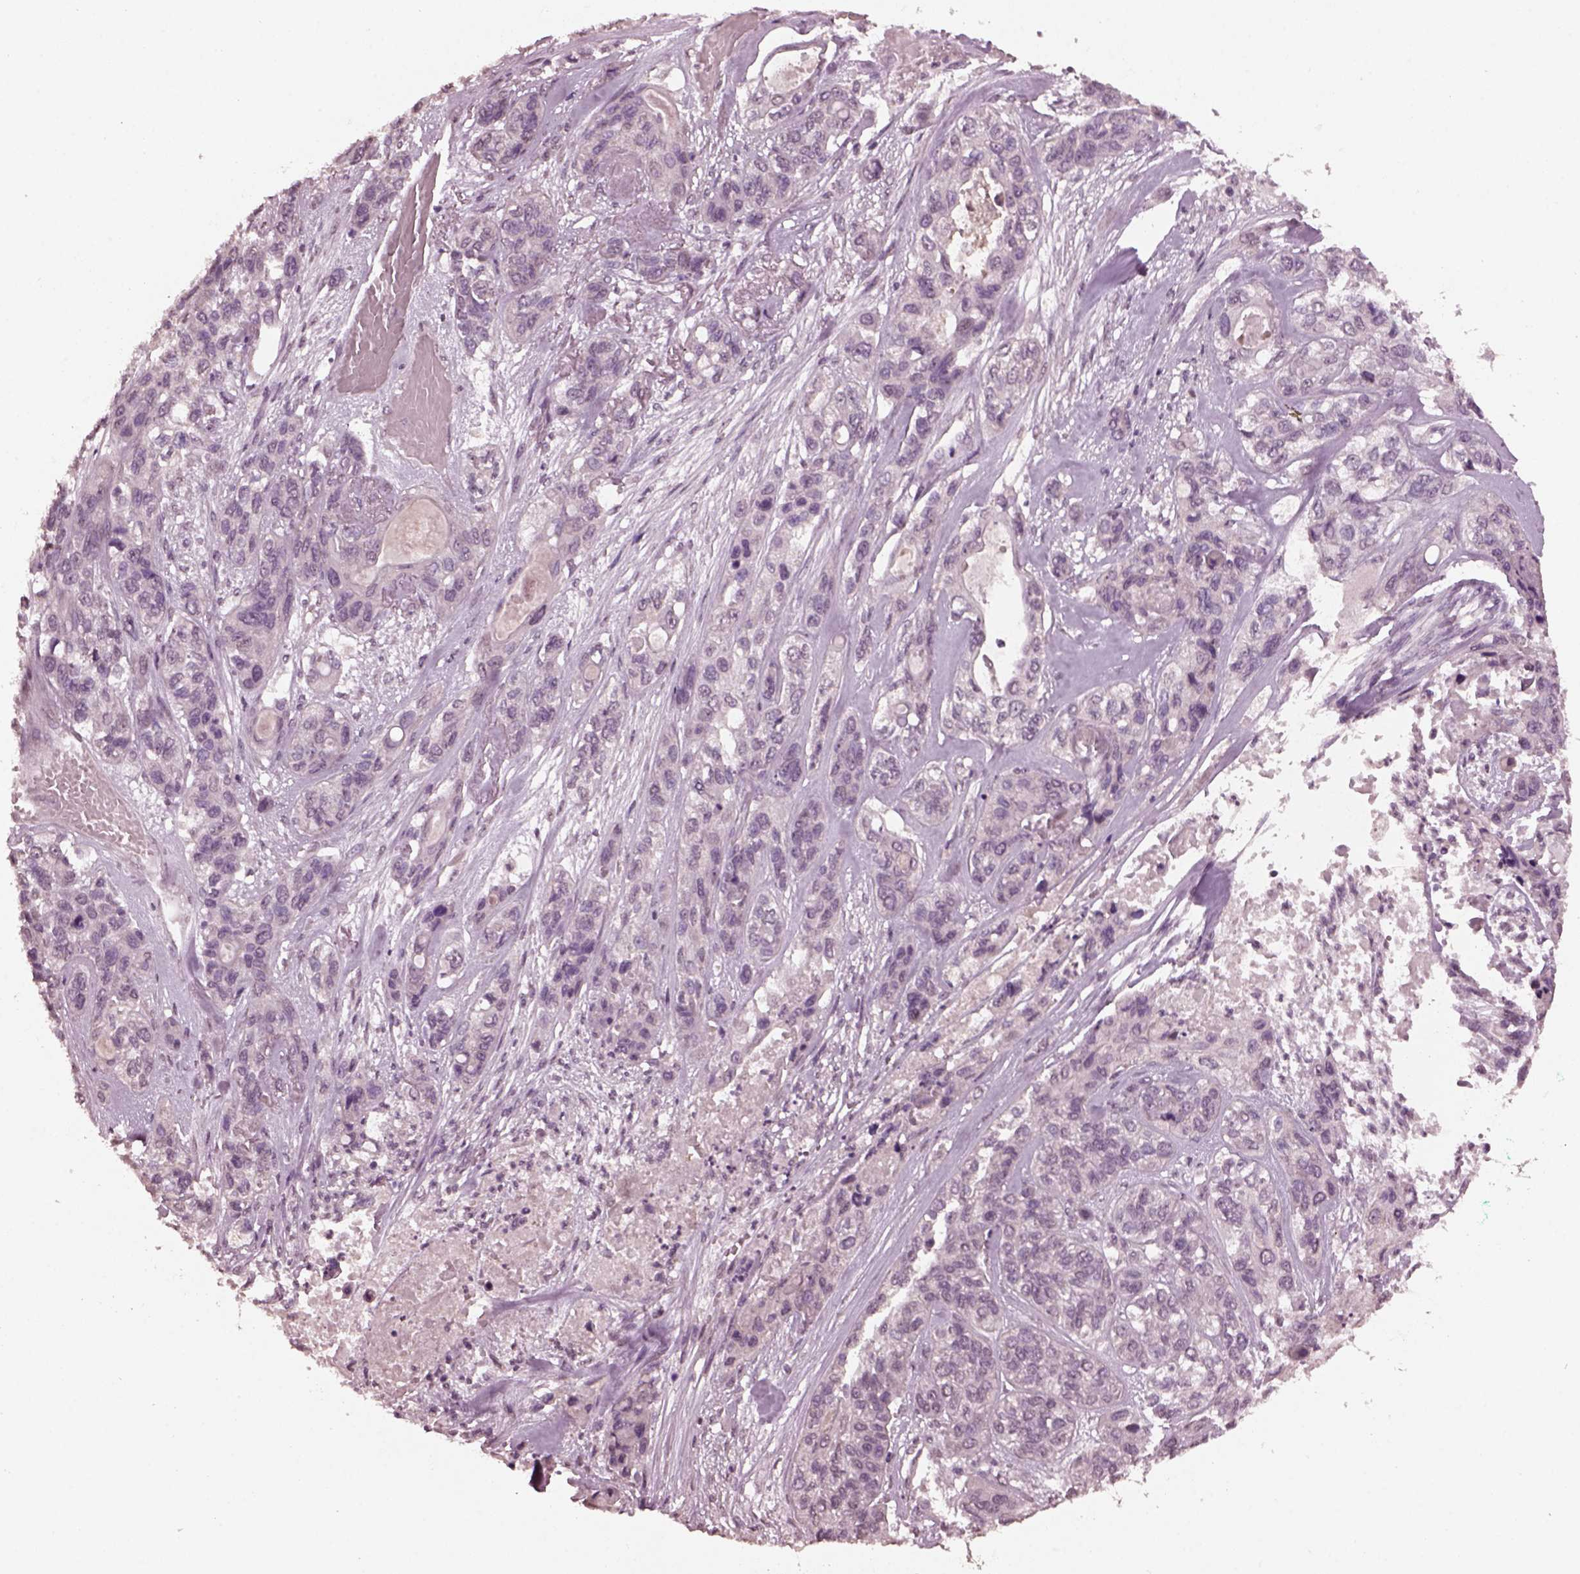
{"staining": {"intensity": "negative", "quantity": "none", "location": "none"}, "tissue": "lung cancer", "cell_type": "Tumor cells", "image_type": "cancer", "snomed": [{"axis": "morphology", "description": "Squamous cell carcinoma, NOS"}, {"axis": "topography", "description": "Lung"}], "caption": "Human squamous cell carcinoma (lung) stained for a protein using IHC displays no expression in tumor cells.", "gene": "IL18RAP", "patient": {"sex": "female", "age": 70}}